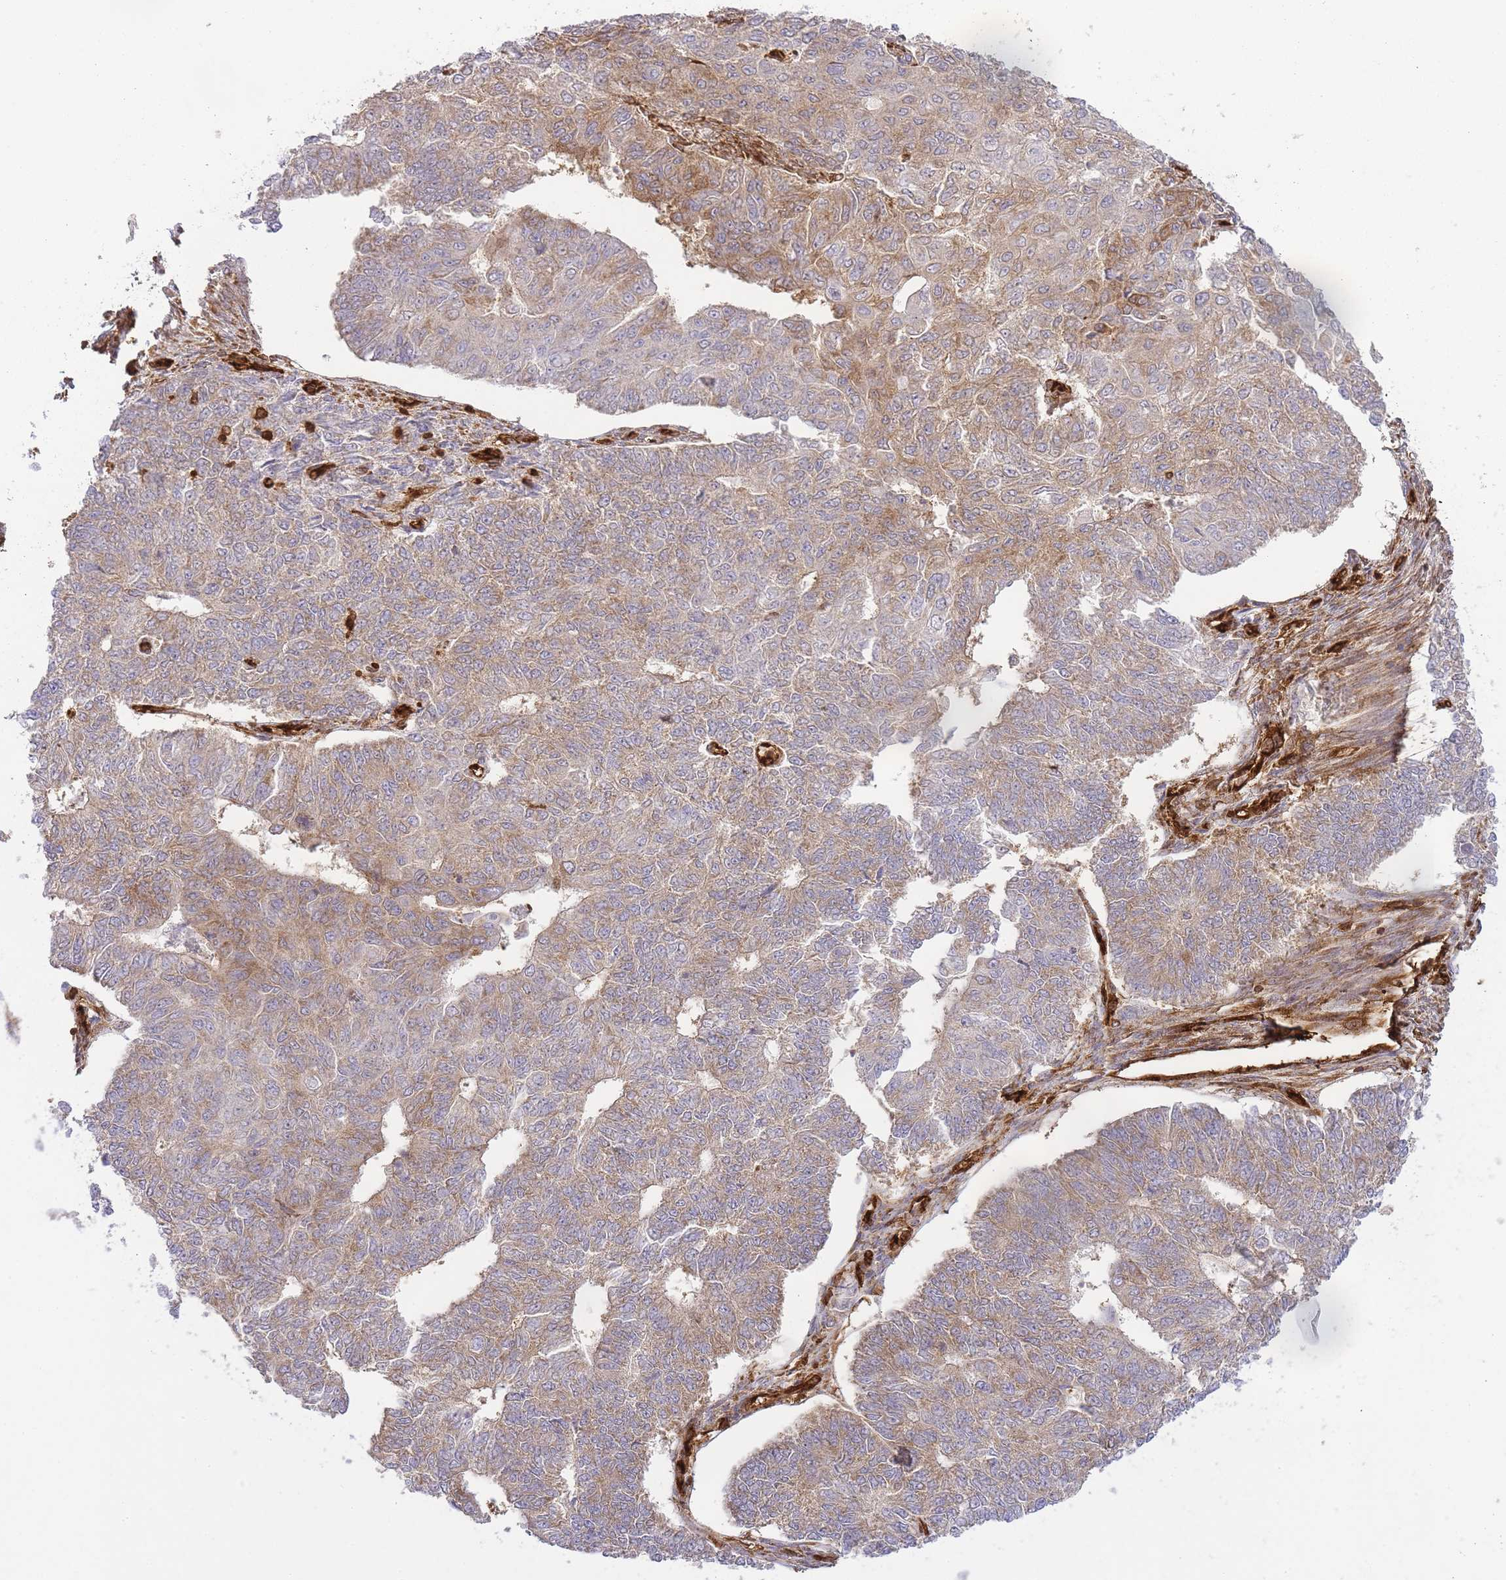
{"staining": {"intensity": "weak", "quantity": ">75%", "location": "cytoplasmic/membranous"}, "tissue": "endometrial cancer", "cell_type": "Tumor cells", "image_type": "cancer", "snomed": [{"axis": "morphology", "description": "Adenocarcinoma, NOS"}, {"axis": "topography", "description": "Endometrium"}], "caption": "Approximately >75% of tumor cells in endometrial cancer show weak cytoplasmic/membranous protein staining as visualized by brown immunohistochemical staining.", "gene": "MSN", "patient": {"sex": "female", "age": 32}}